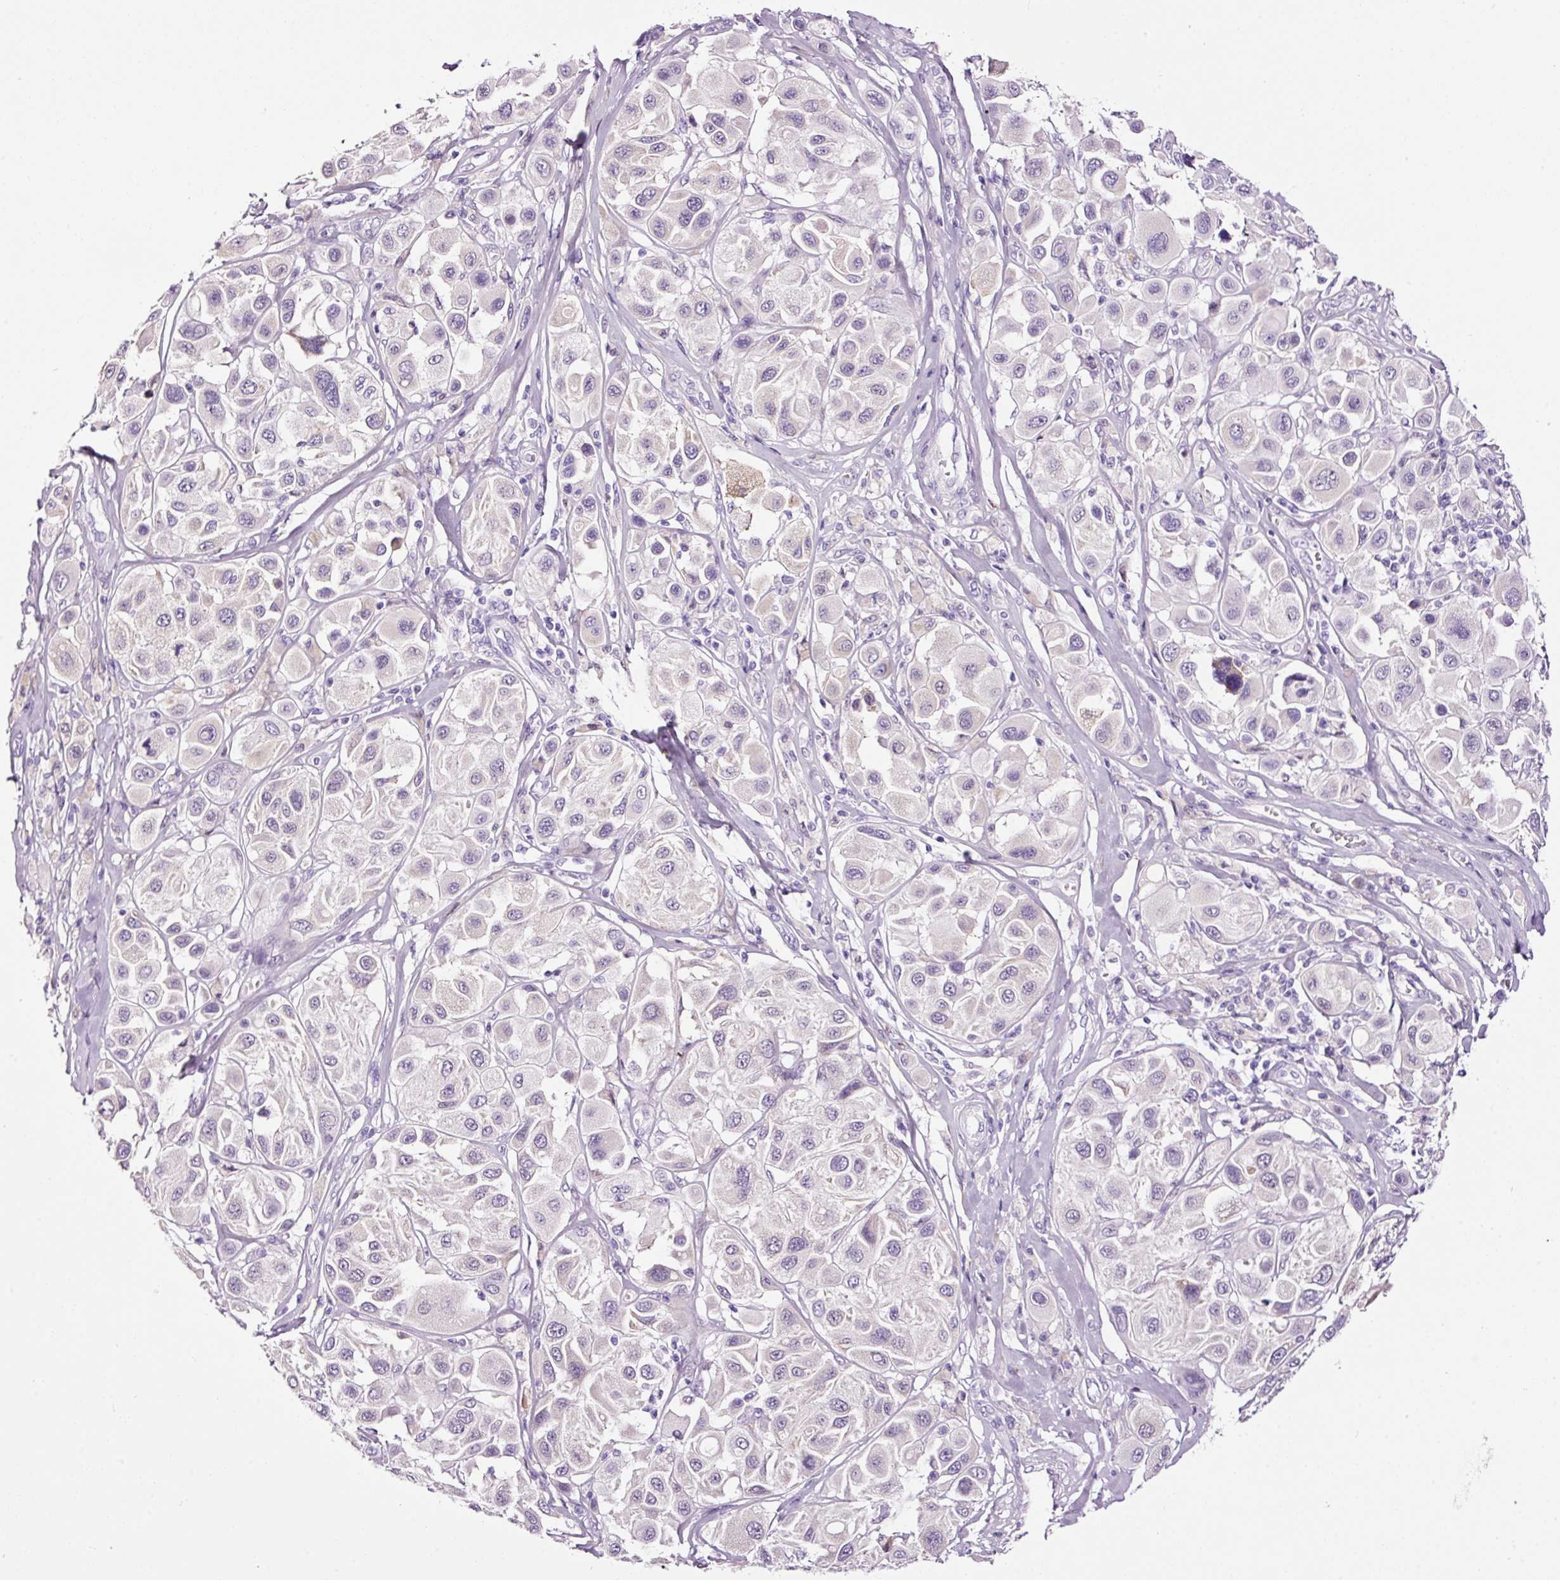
{"staining": {"intensity": "negative", "quantity": "none", "location": "none"}, "tissue": "melanoma", "cell_type": "Tumor cells", "image_type": "cancer", "snomed": [{"axis": "morphology", "description": "Malignant melanoma, Metastatic site"}, {"axis": "topography", "description": "Skin"}], "caption": "Protein analysis of malignant melanoma (metastatic site) shows no significant positivity in tumor cells.", "gene": "RTF2", "patient": {"sex": "male", "age": 41}}